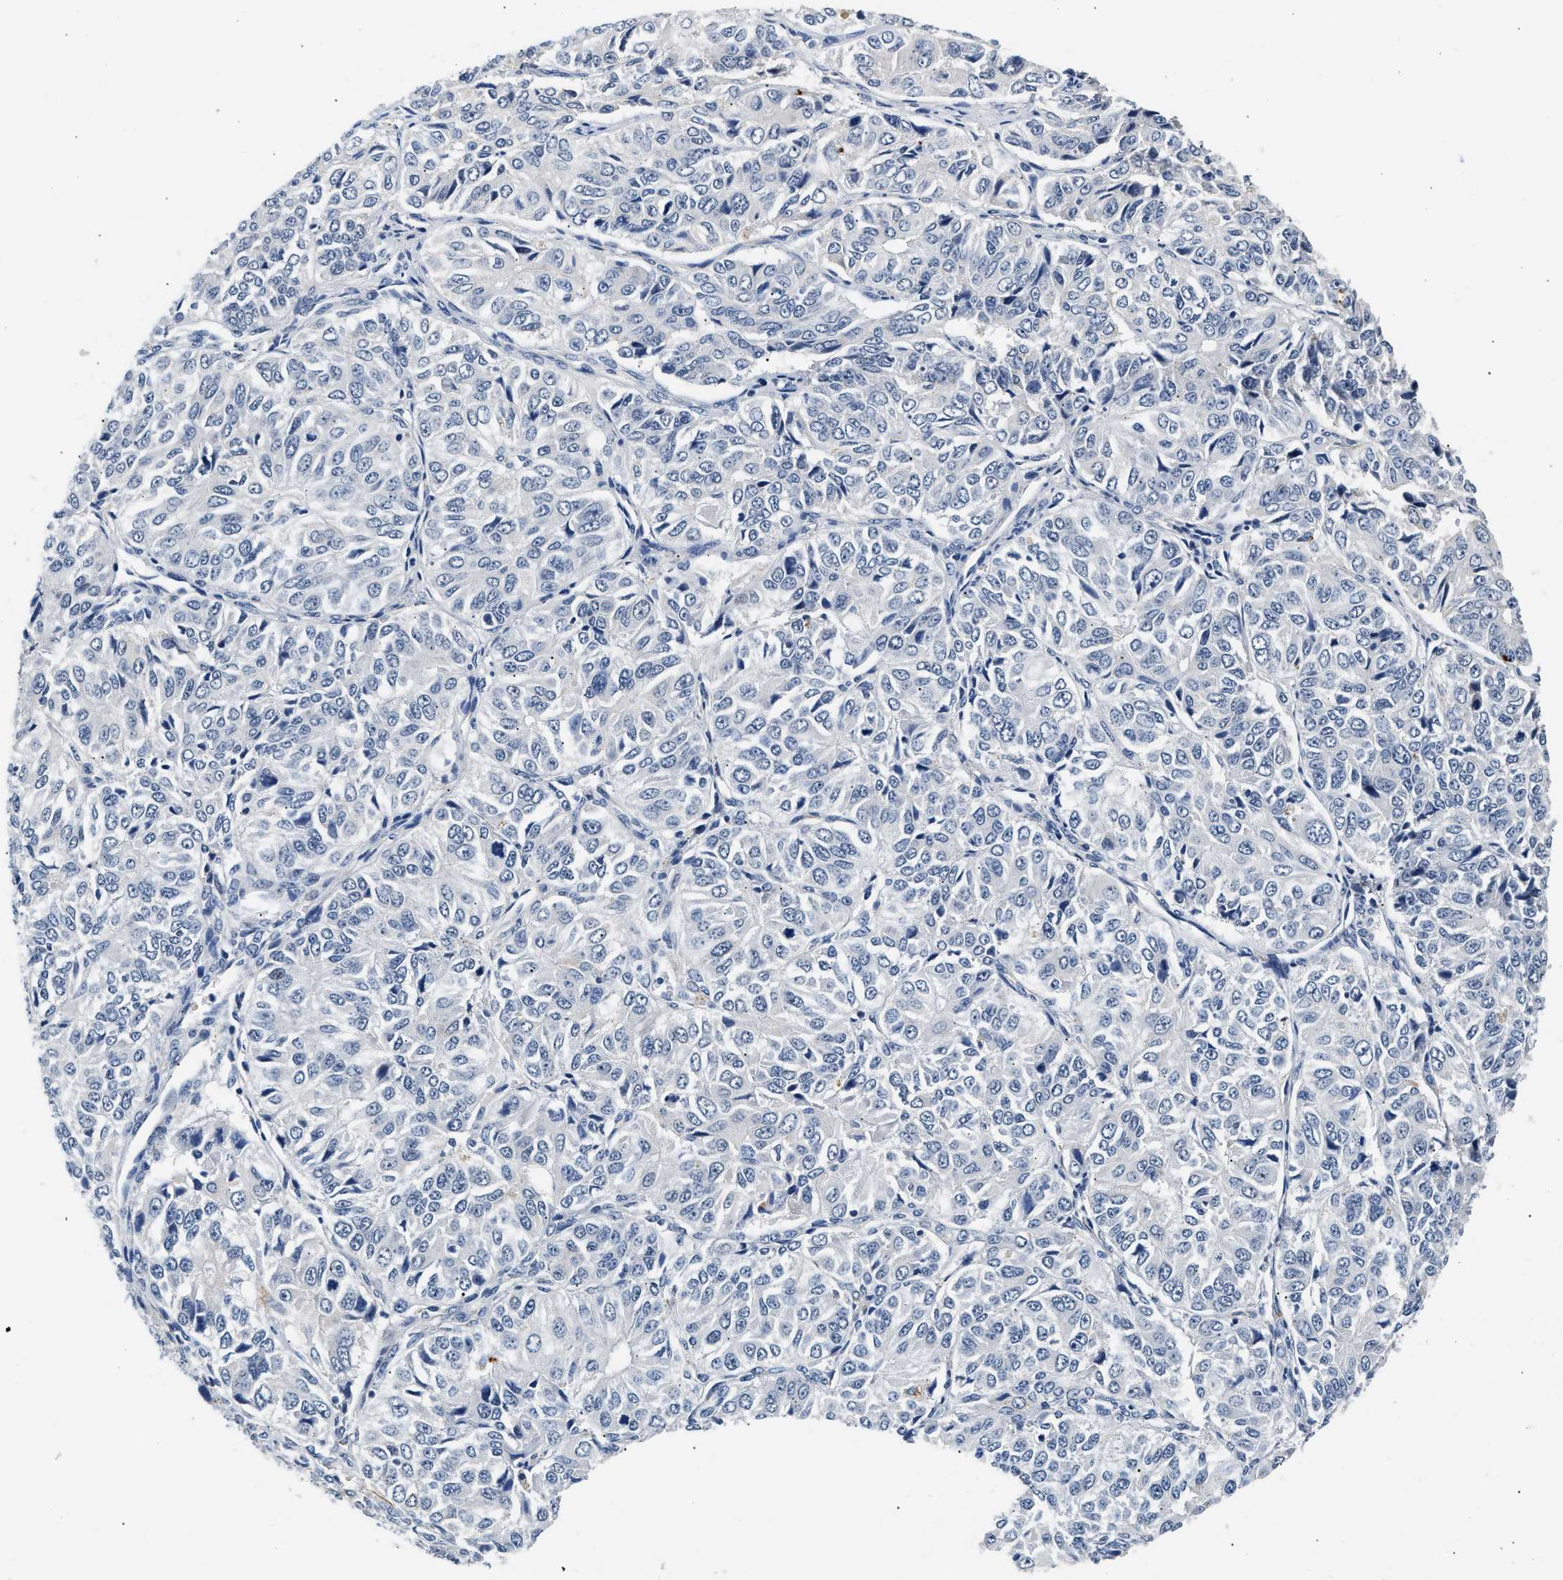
{"staining": {"intensity": "negative", "quantity": "none", "location": "none"}, "tissue": "ovarian cancer", "cell_type": "Tumor cells", "image_type": "cancer", "snomed": [{"axis": "morphology", "description": "Carcinoma, endometroid"}, {"axis": "topography", "description": "Ovary"}], "caption": "Tumor cells show no significant protein positivity in endometroid carcinoma (ovarian).", "gene": "MED22", "patient": {"sex": "female", "age": 51}}